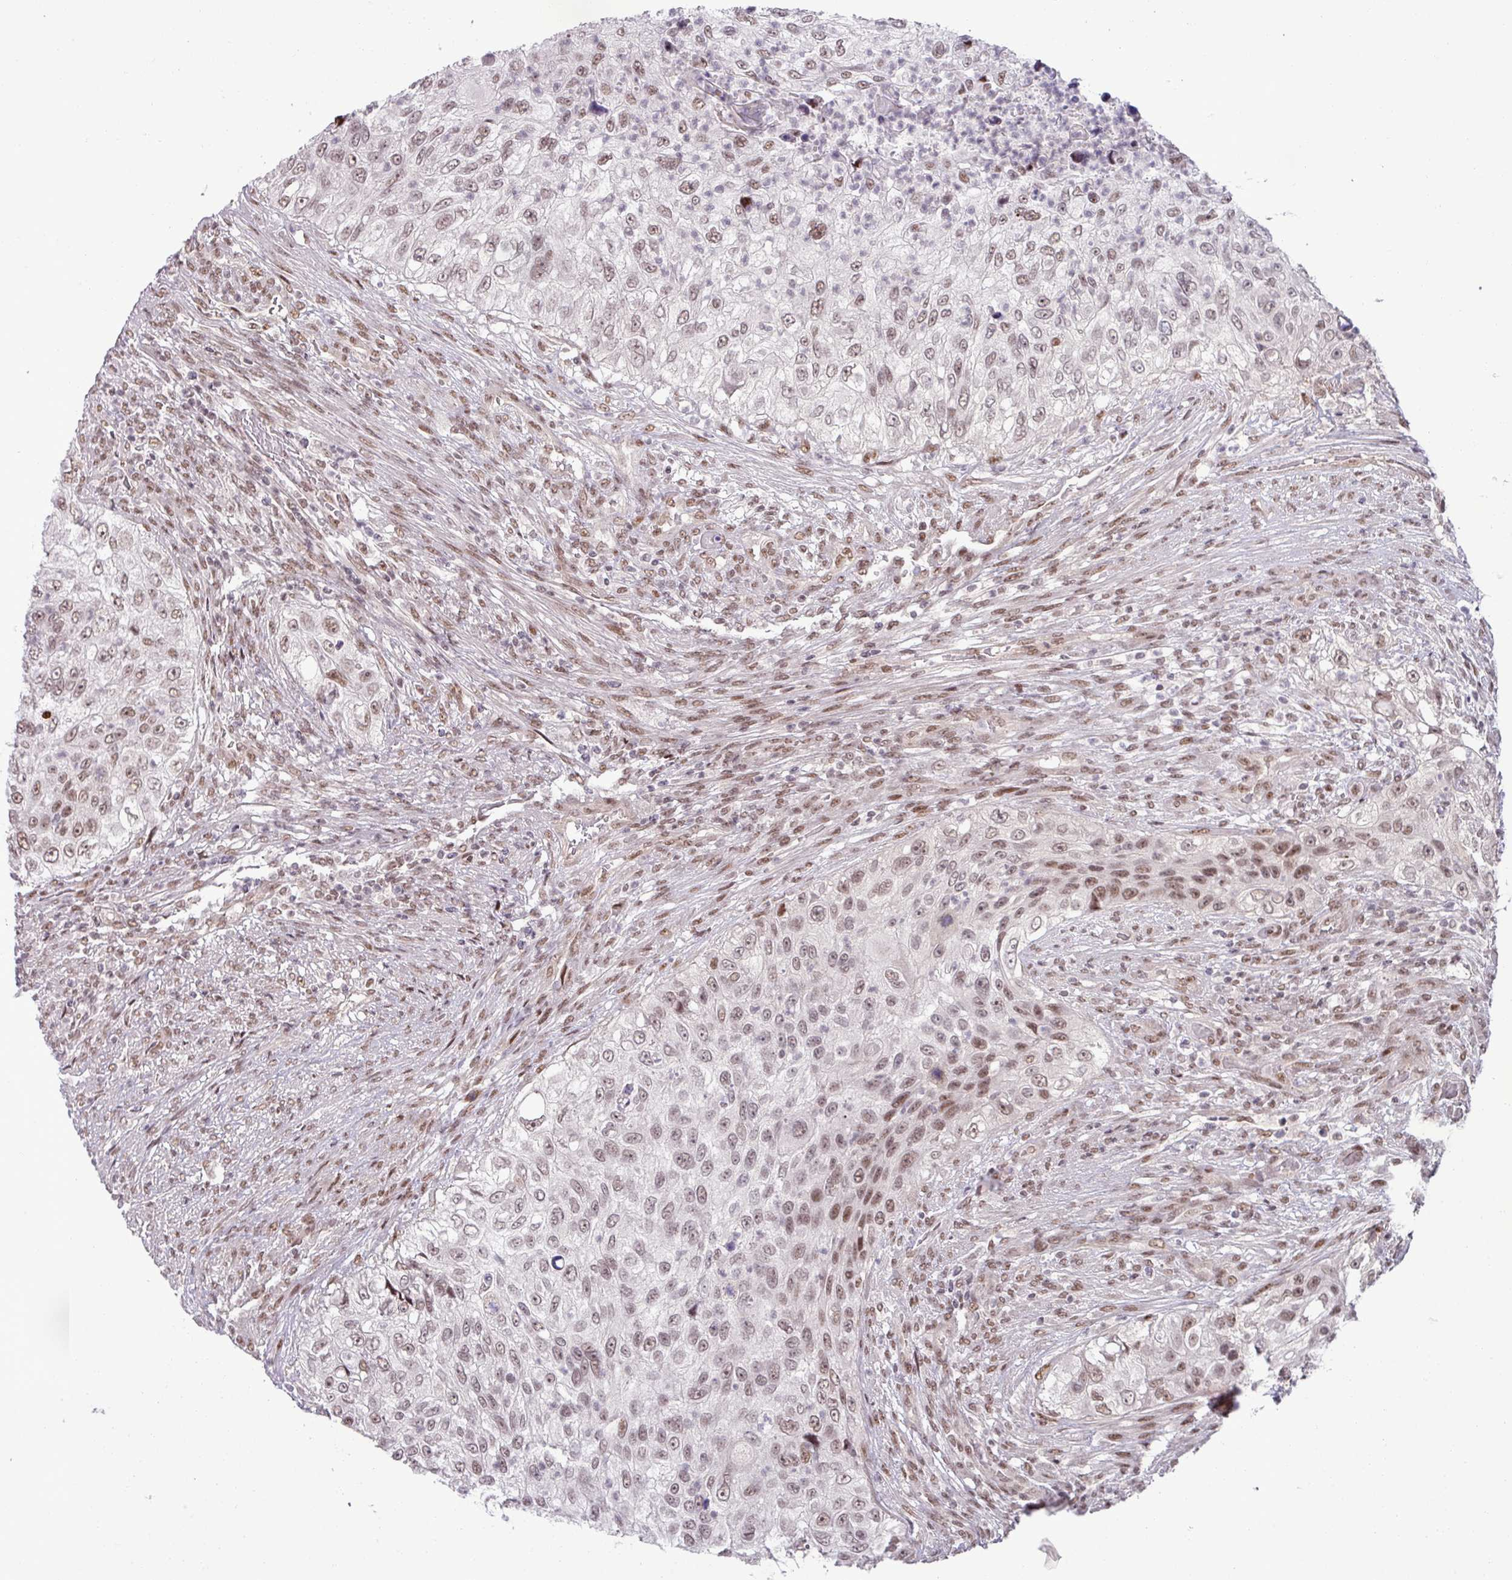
{"staining": {"intensity": "moderate", "quantity": ">75%", "location": "nuclear"}, "tissue": "urothelial cancer", "cell_type": "Tumor cells", "image_type": "cancer", "snomed": [{"axis": "morphology", "description": "Urothelial carcinoma, High grade"}, {"axis": "topography", "description": "Urinary bladder"}], "caption": "A brown stain shows moderate nuclear expression of a protein in human urothelial carcinoma (high-grade) tumor cells.", "gene": "PTPN20", "patient": {"sex": "female", "age": 60}}